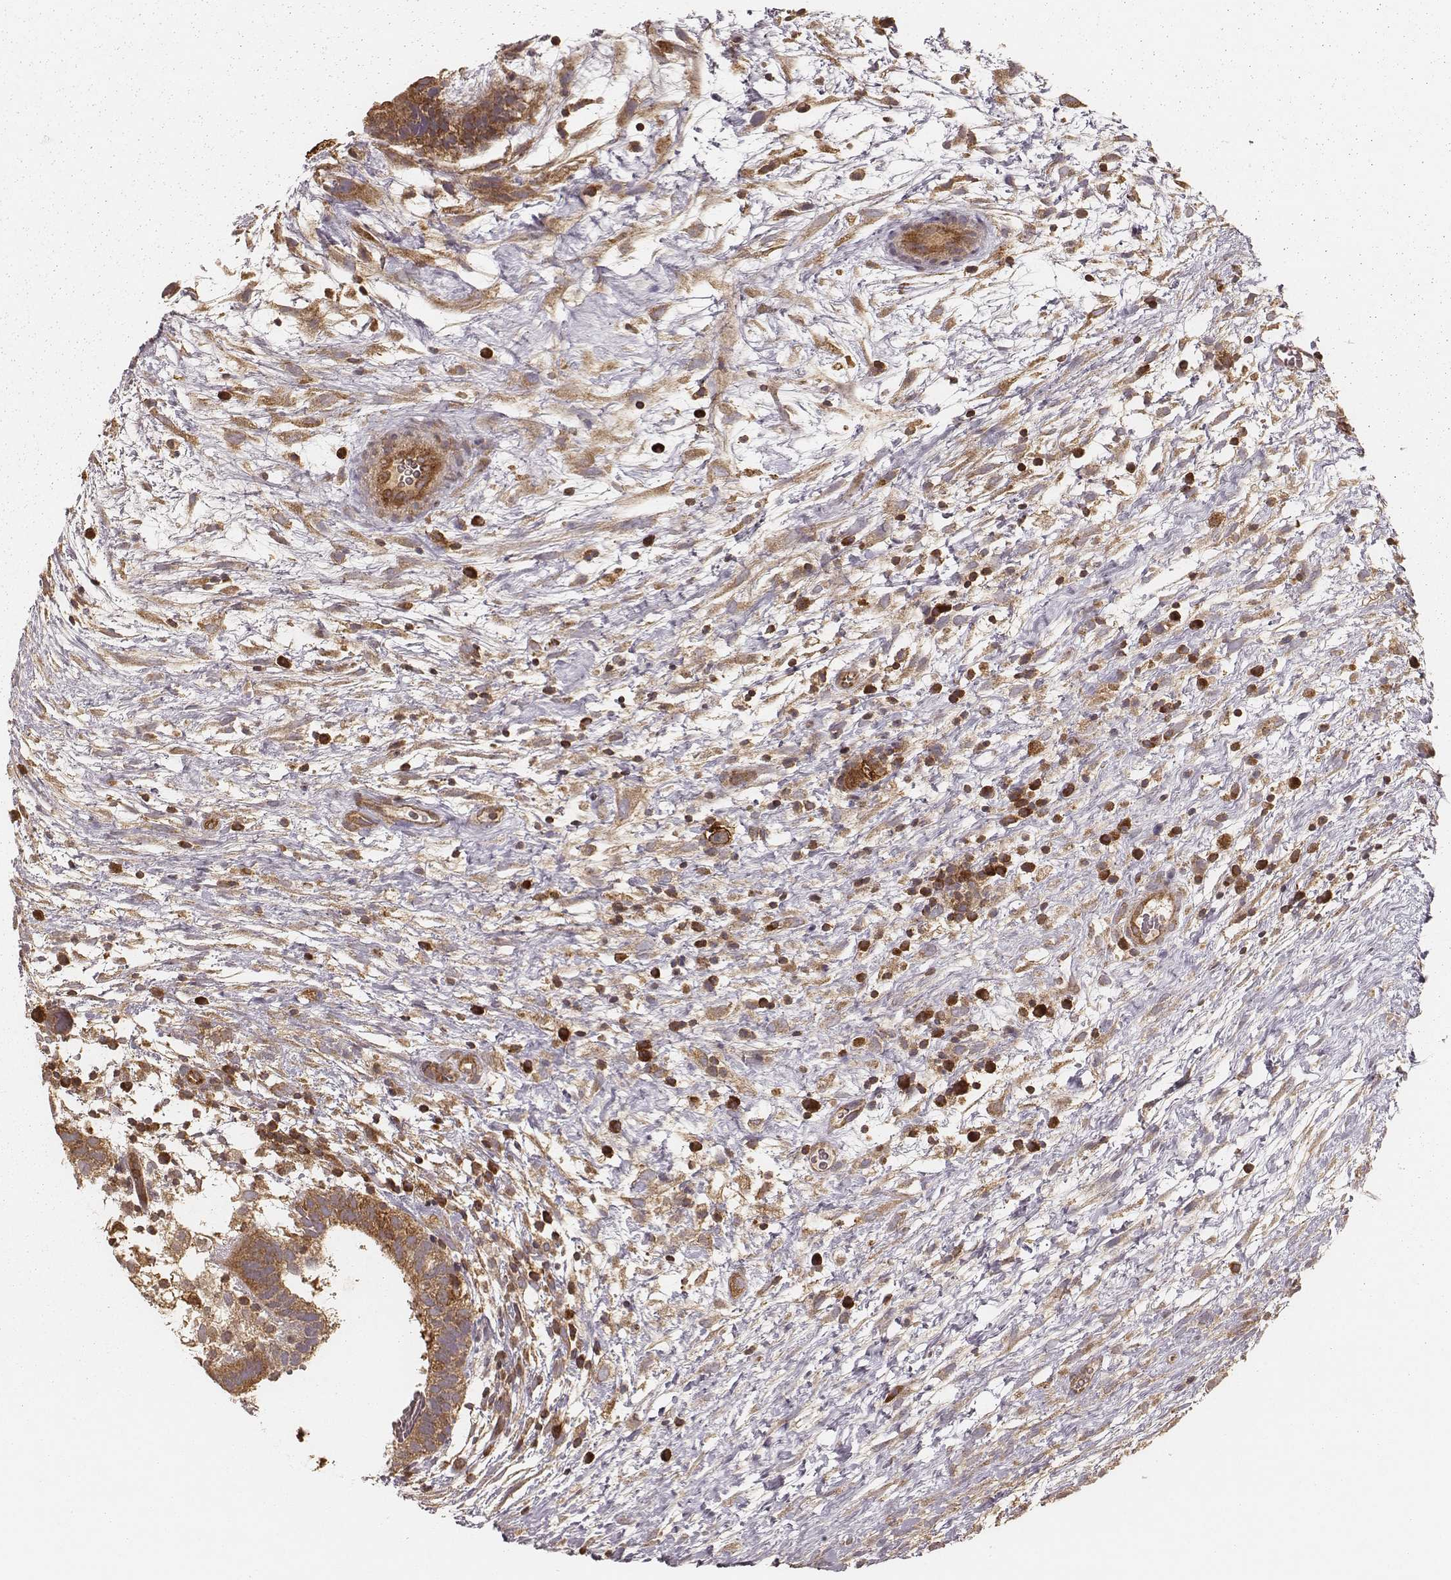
{"staining": {"intensity": "moderate", "quantity": ">75%", "location": "cytoplasmic/membranous"}, "tissue": "testis cancer", "cell_type": "Tumor cells", "image_type": "cancer", "snomed": [{"axis": "morphology", "description": "Normal tissue, NOS"}, {"axis": "morphology", "description": "Carcinoma, Embryonal, NOS"}, {"axis": "topography", "description": "Testis"}], "caption": "The micrograph reveals a brown stain indicating the presence of a protein in the cytoplasmic/membranous of tumor cells in testis cancer (embryonal carcinoma).", "gene": "CARS1", "patient": {"sex": "male", "age": 32}}